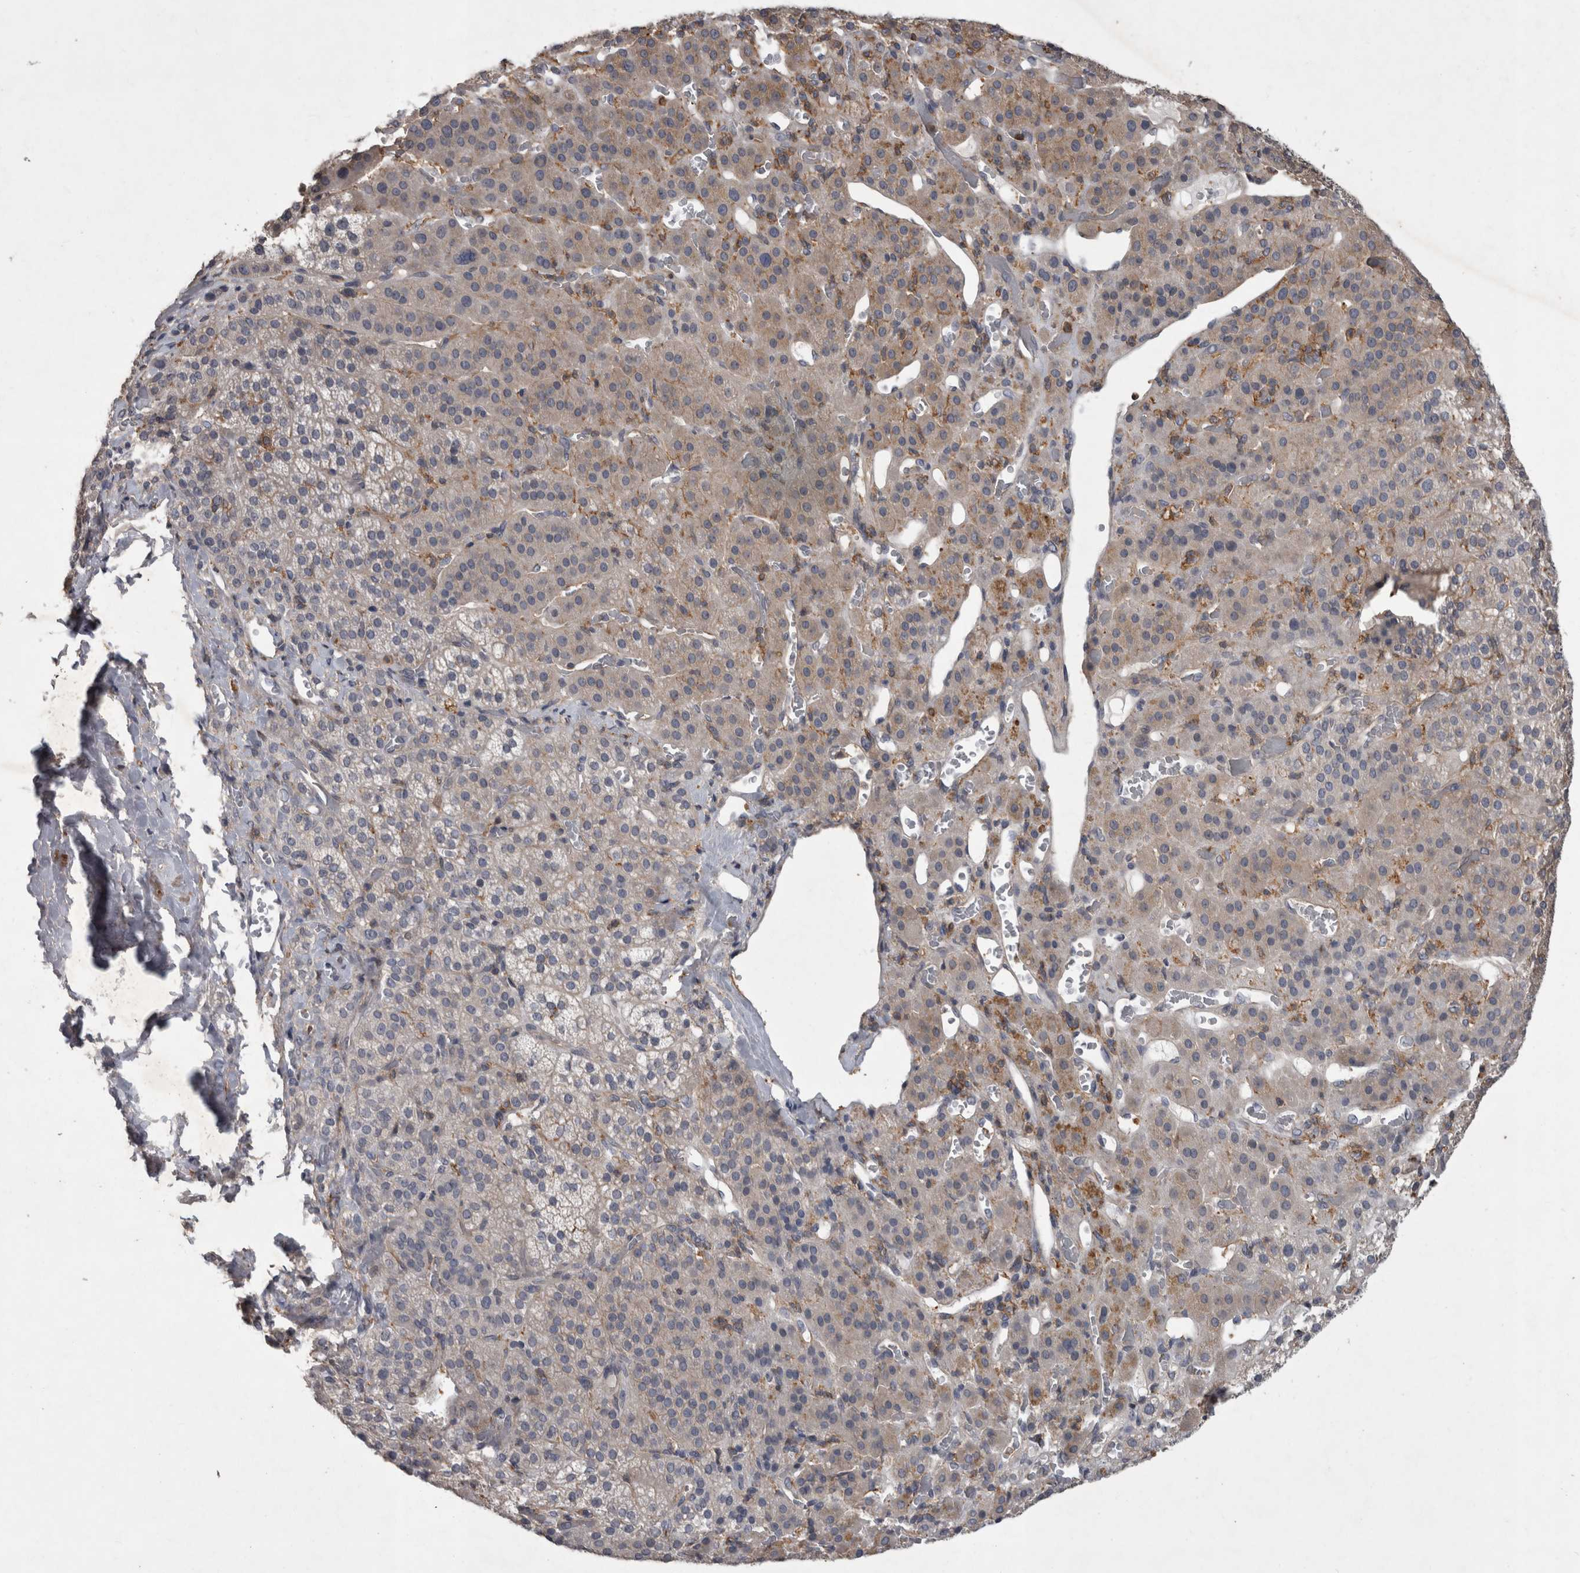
{"staining": {"intensity": "weak", "quantity": "25%-75%", "location": "cytoplasmic/membranous"}, "tissue": "adrenal gland", "cell_type": "Glandular cells", "image_type": "normal", "snomed": [{"axis": "morphology", "description": "Normal tissue, NOS"}, {"axis": "topography", "description": "Adrenal gland"}], "caption": "Immunohistochemistry (IHC) photomicrograph of unremarkable adrenal gland: human adrenal gland stained using IHC exhibits low levels of weak protein expression localized specifically in the cytoplasmic/membranous of glandular cells, appearing as a cytoplasmic/membranous brown color.", "gene": "SPATA48", "patient": {"sex": "male", "age": 57}}